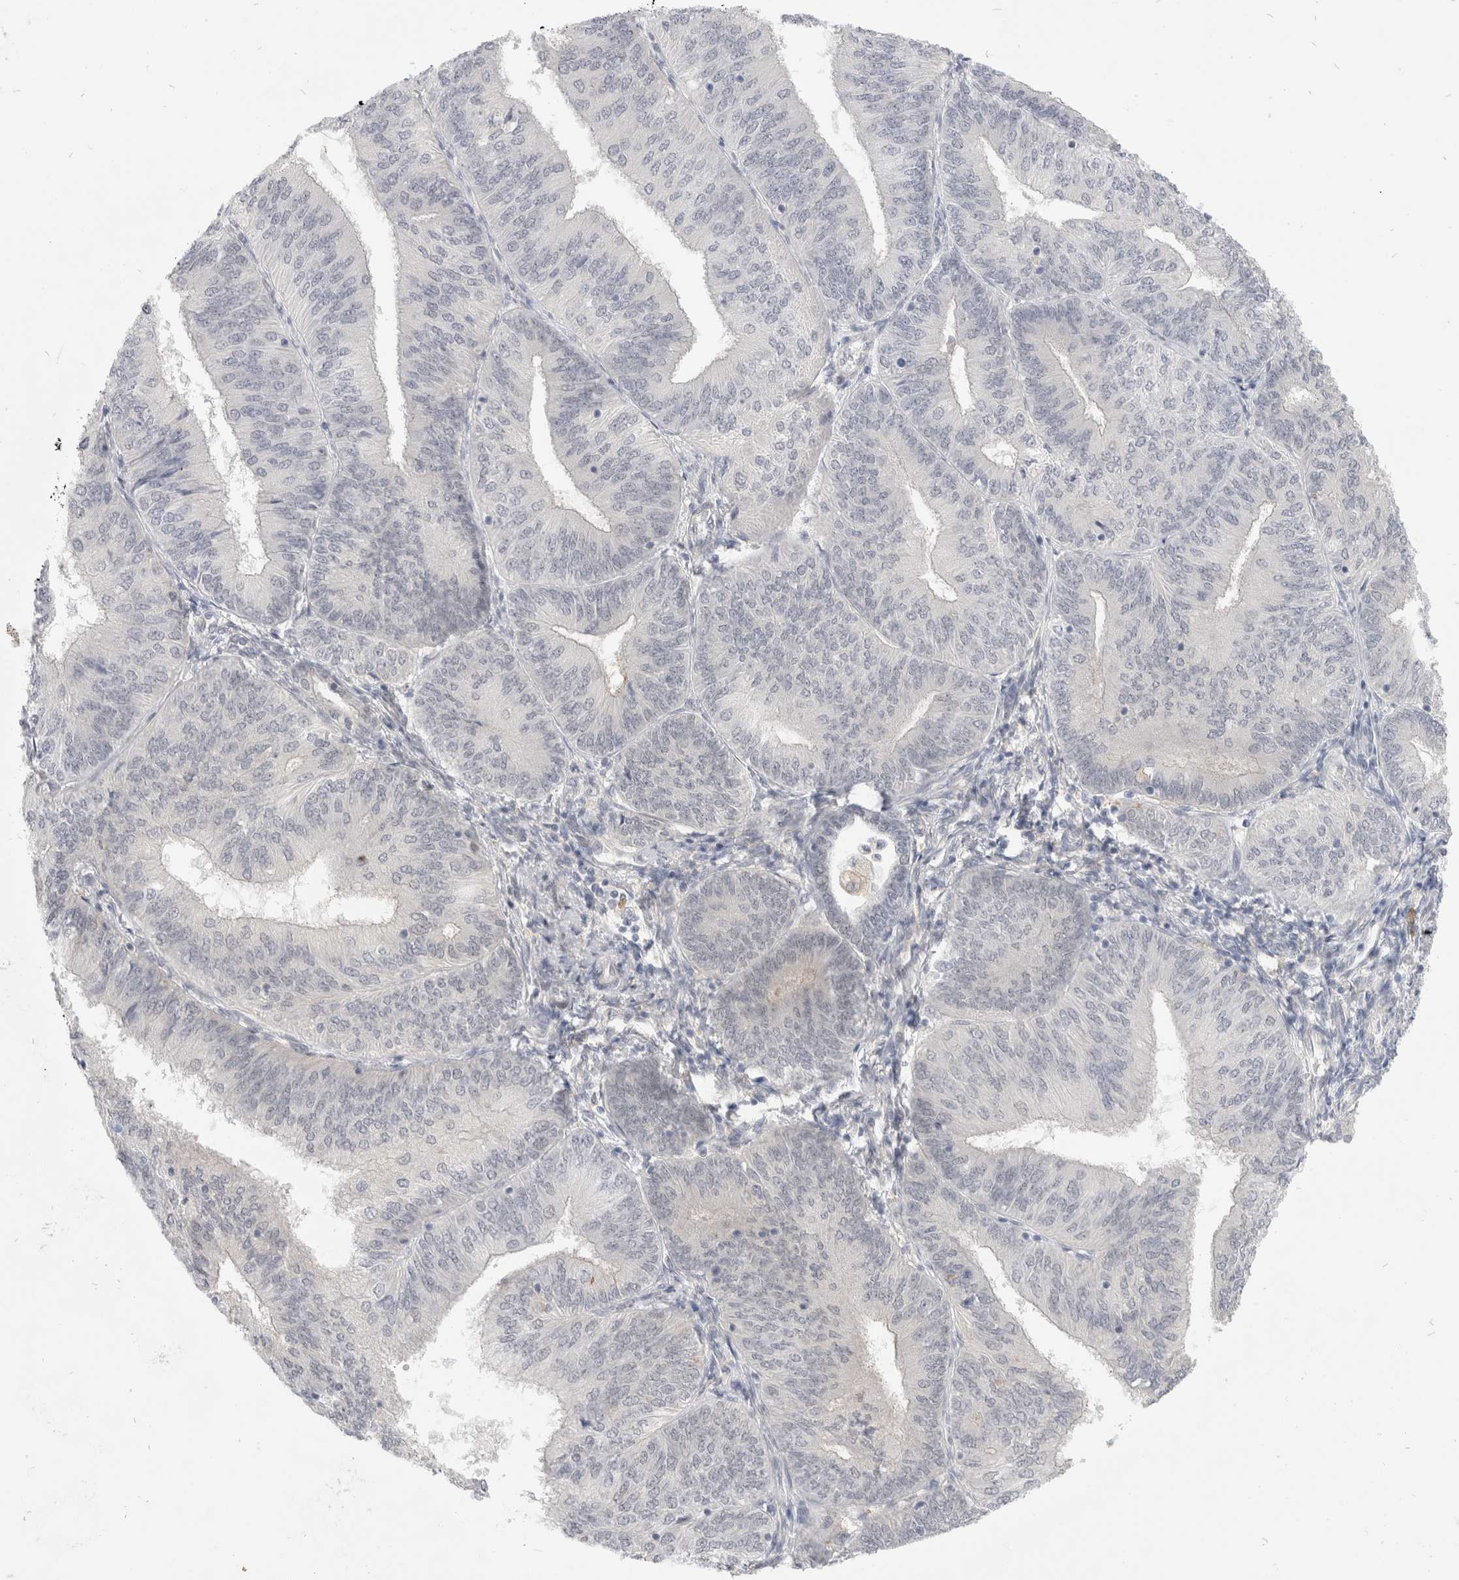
{"staining": {"intensity": "negative", "quantity": "none", "location": "none"}, "tissue": "endometrial cancer", "cell_type": "Tumor cells", "image_type": "cancer", "snomed": [{"axis": "morphology", "description": "Adenocarcinoma, NOS"}, {"axis": "topography", "description": "Endometrium"}], "caption": "Endometrial adenocarcinoma stained for a protein using IHC demonstrates no expression tumor cells.", "gene": "TOM1L2", "patient": {"sex": "female", "age": 58}}